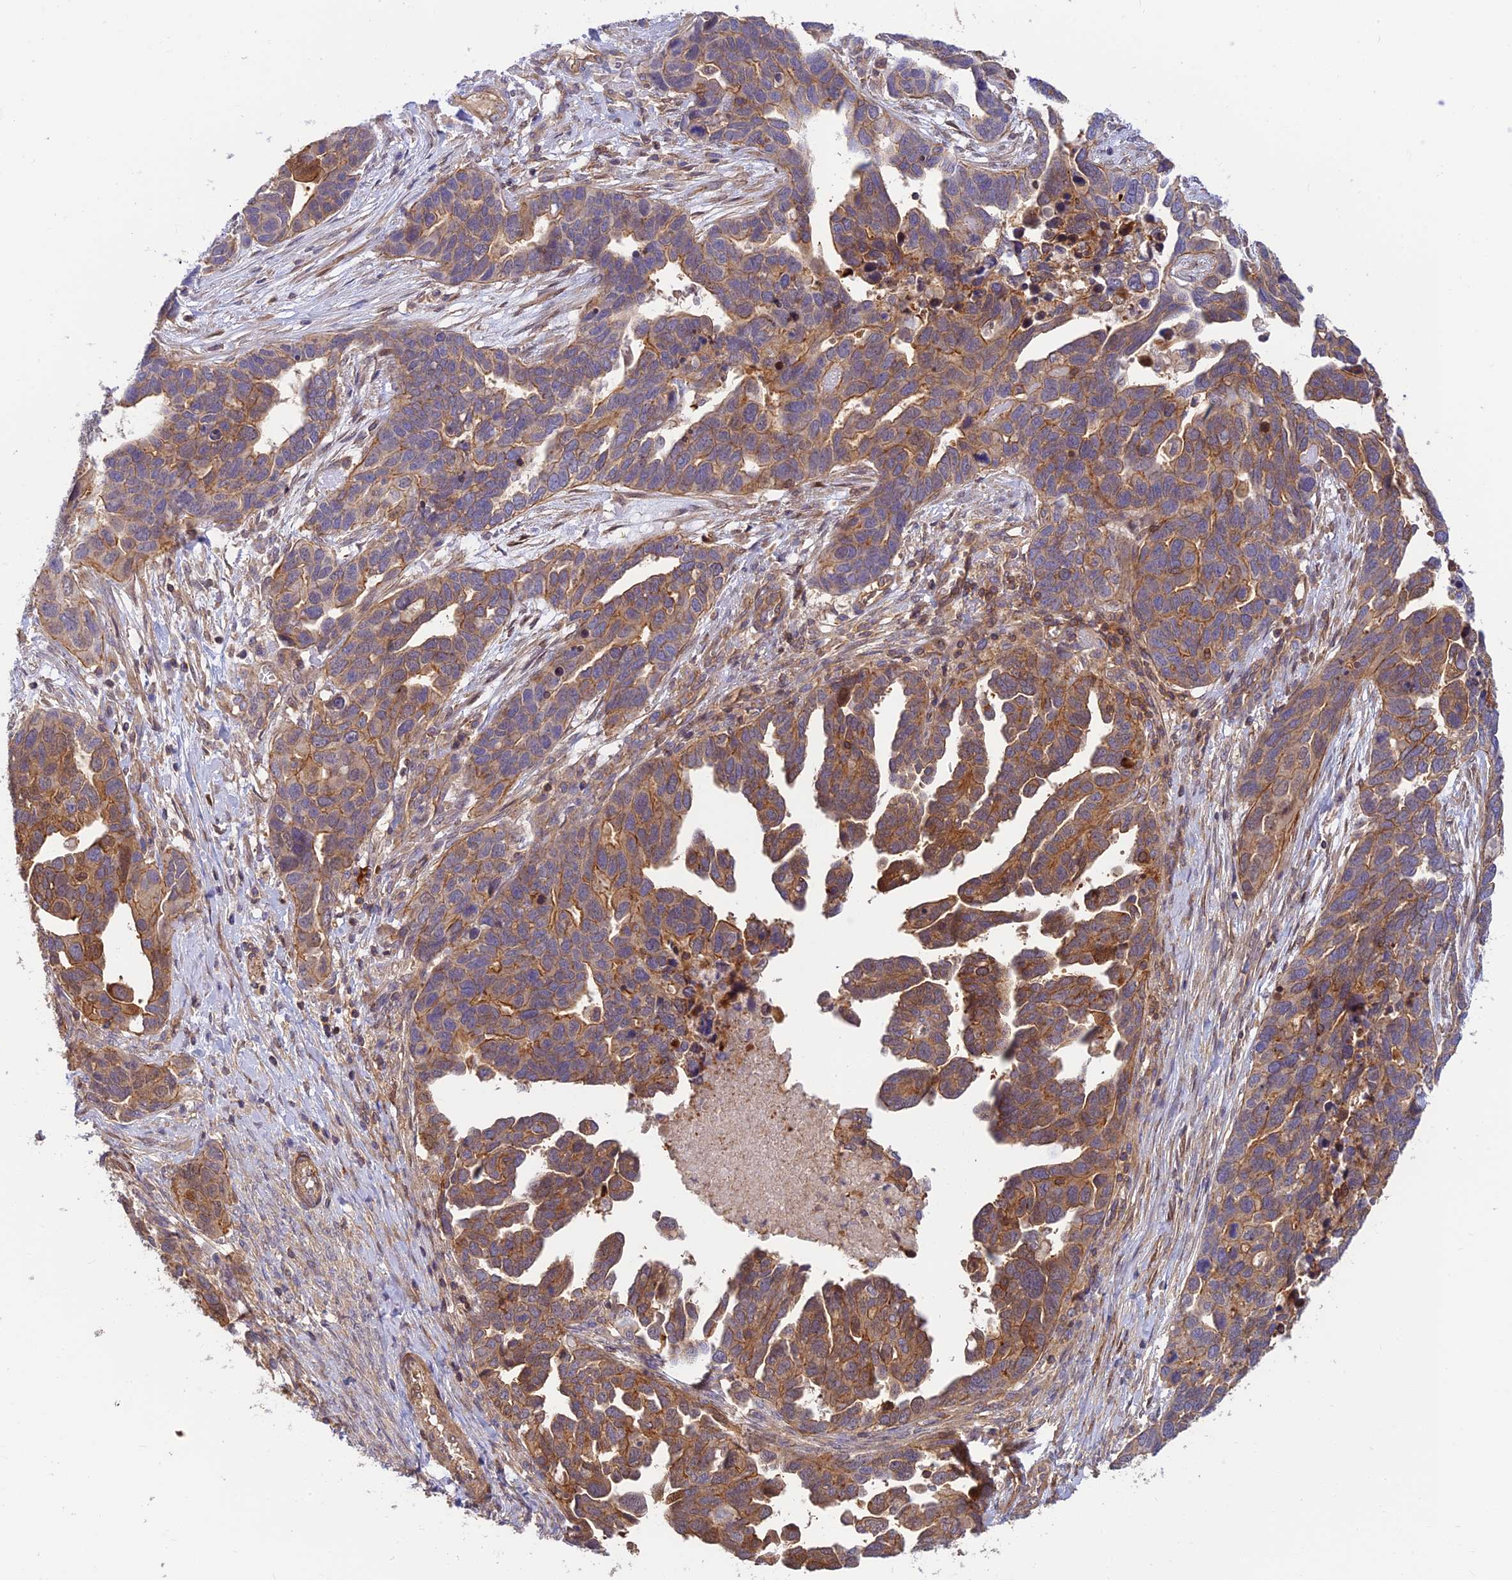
{"staining": {"intensity": "moderate", "quantity": ">75%", "location": "cytoplasmic/membranous"}, "tissue": "ovarian cancer", "cell_type": "Tumor cells", "image_type": "cancer", "snomed": [{"axis": "morphology", "description": "Cystadenocarcinoma, serous, NOS"}, {"axis": "topography", "description": "Ovary"}], "caption": "Ovarian serous cystadenocarcinoma stained with DAB (3,3'-diaminobenzidine) IHC demonstrates medium levels of moderate cytoplasmic/membranous expression in about >75% of tumor cells.", "gene": "PPP1R12C", "patient": {"sex": "female", "age": 54}}